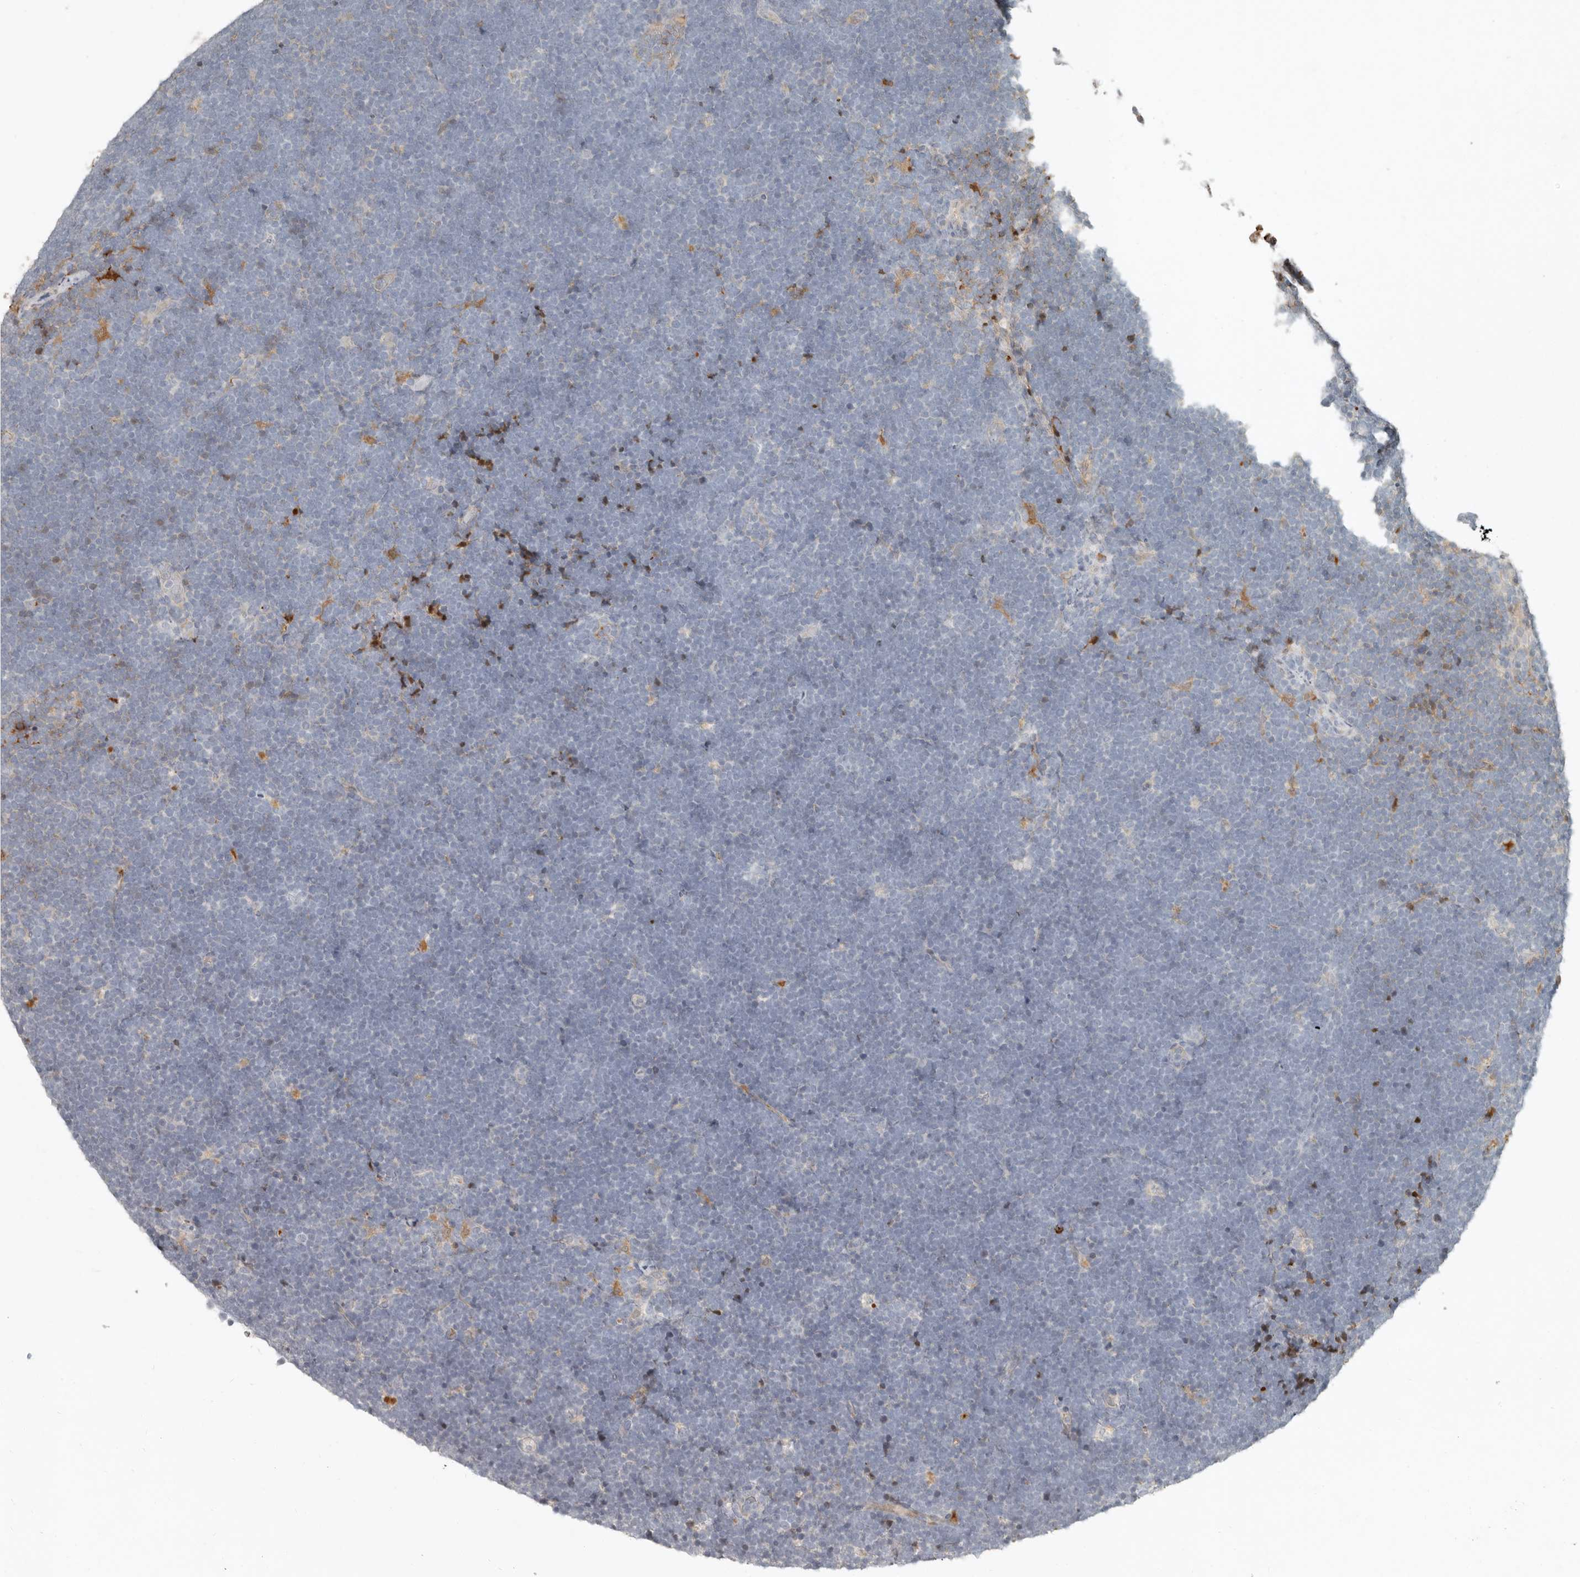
{"staining": {"intensity": "negative", "quantity": "none", "location": "none"}, "tissue": "lymphoma", "cell_type": "Tumor cells", "image_type": "cancer", "snomed": [{"axis": "morphology", "description": "Malignant lymphoma, non-Hodgkin's type, High grade"}, {"axis": "topography", "description": "Lymph node"}], "caption": "An IHC photomicrograph of malignant lymphoma, non-Hodgkin's type (high-grade) is shown. There is no staining in tumor cells of malignant lymphoma, non-Hodgkin's type (high-grade).", "gene": "KLHL38", "patient": {"sex": "male", "age": 13}}